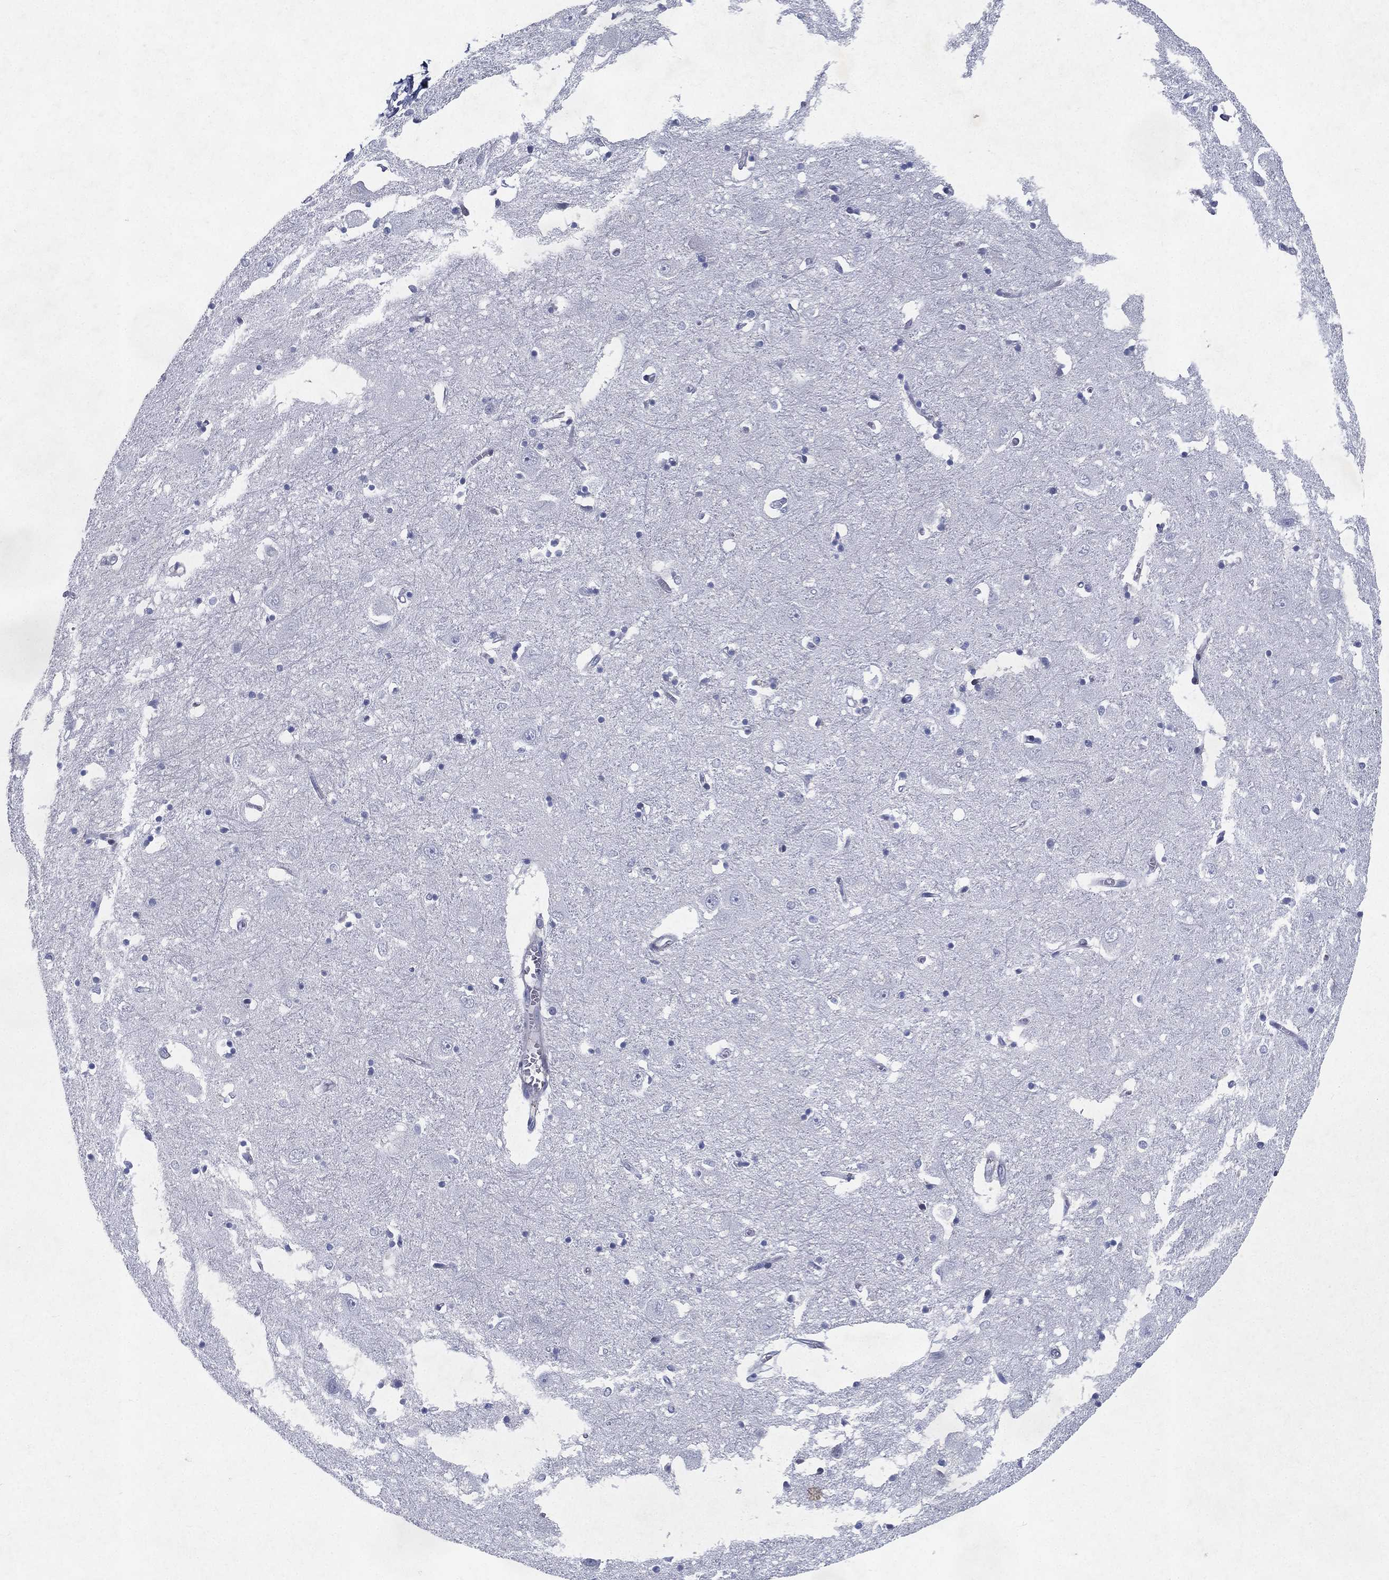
{"staining": {"intensity": "negative", "quantity": "none", "location": "none"}, "tissue": "caudate", "cell_type": "Glial cells", "image_type": "normal", "snomed": [{"axis": "morphology", "description": "Normal tissue, NOS"}, {"axis": "topography", "description": "Lateral ventricle wall"}], "caption": "This is a photomicrograph of IHC staining of benign caudate, which shows no positivity in glial cells.", "gene": "RGS13", "patient": {"sex": "male", "age": 54}}